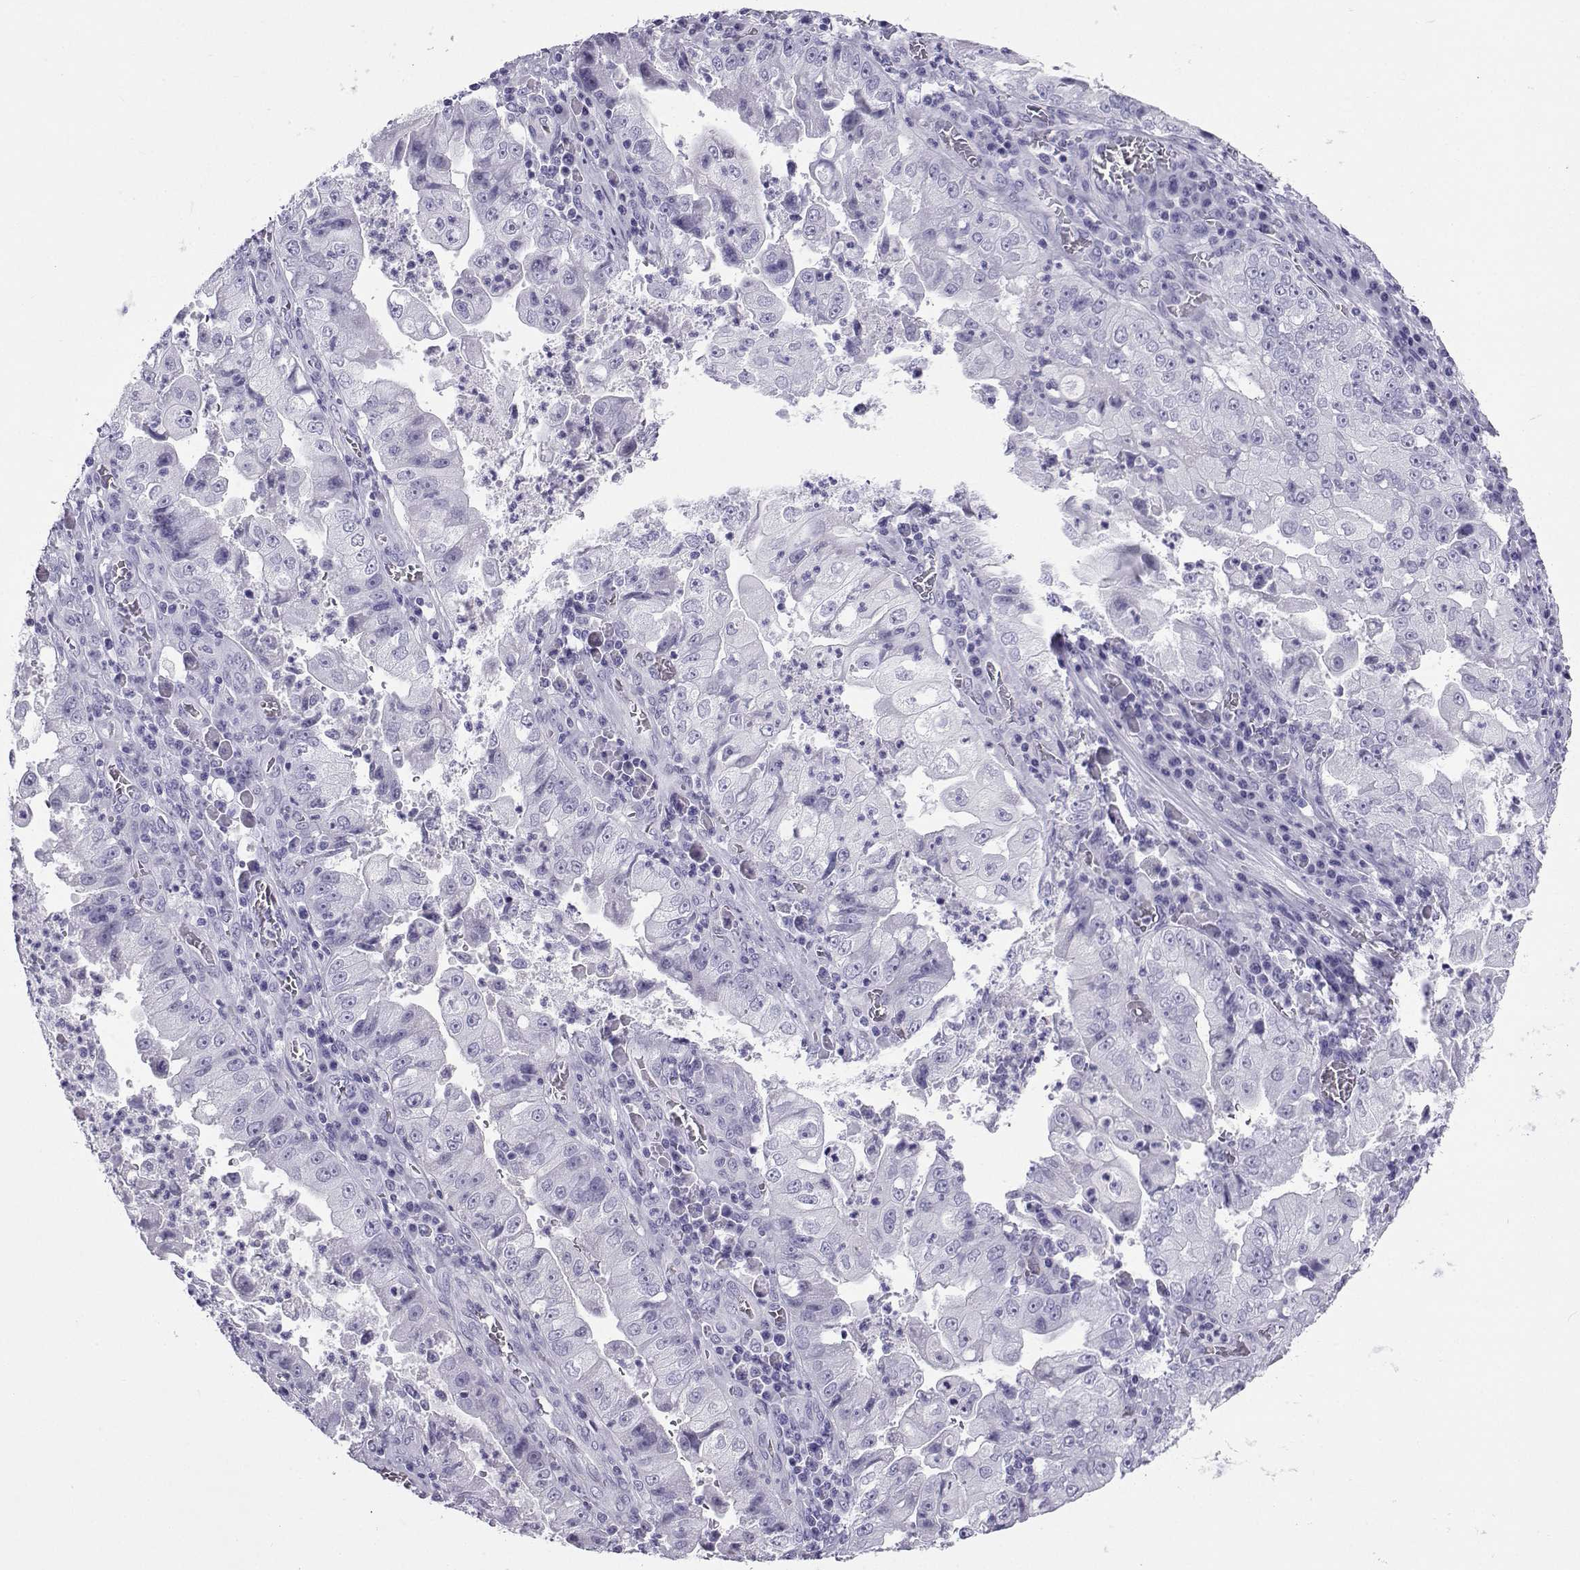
{"staining": {"intensity": "negative", "quantity": "none", "location": "none"}, "tissue": "stomach cancer", "cell_type": "Tumor cells", "image_type": "cancer", "snomed": [{"axis": "morphology", "description": "Adenocarcinoma, NOS"}, {"axis": "topography", "description": "Stomach"}], "caption": "High magnification brightfield microscopy of stomach cancer (adenocarcinoma) stained with DAB (brown) and counterstained with hematoxylin (blue): tumor cells show no significant staining.", "gene": "LORICRIN", "patient": {"sex": "male", "age": 76}}